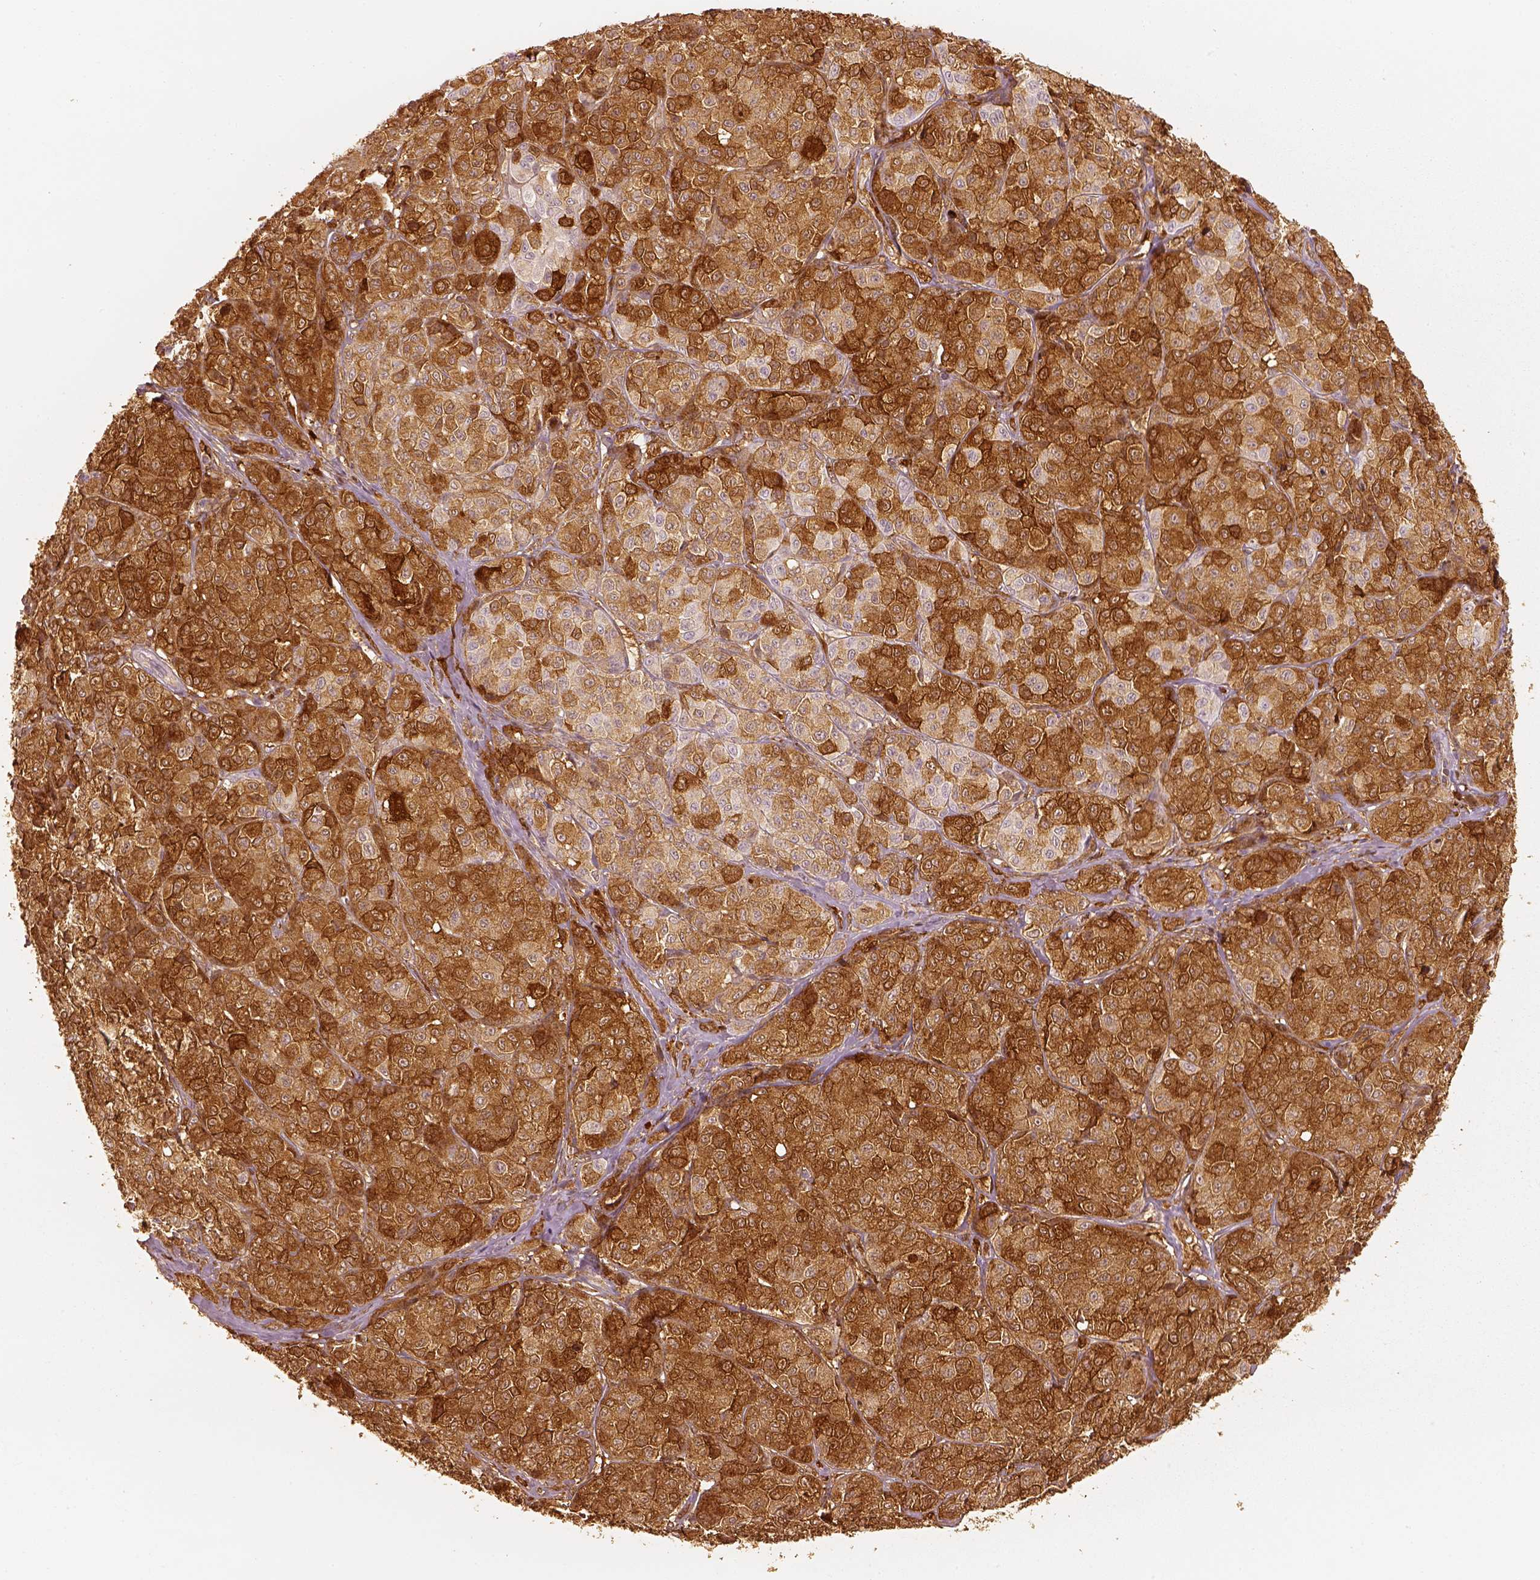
{"staining": {"intensity": "strong", "quantity": ">75%", "location": "cytoplasmic/membranous"}, "tissue": "melanoma", "cell_type": "Tumor cells", "image_type": "cancer", "snomed": [{"axis": "morphology", "description": "Malignant melanoma, NOS"}, {"axis": "topography", "description": "Skin"}], "caption": "The image shows staining of malignant melanoma, revealing strong cytoplasmic/membranous protein staining (brown color) within tumor cells.", "gene": "FSCN1", "patient": {"sex": "male", "age": 89}}